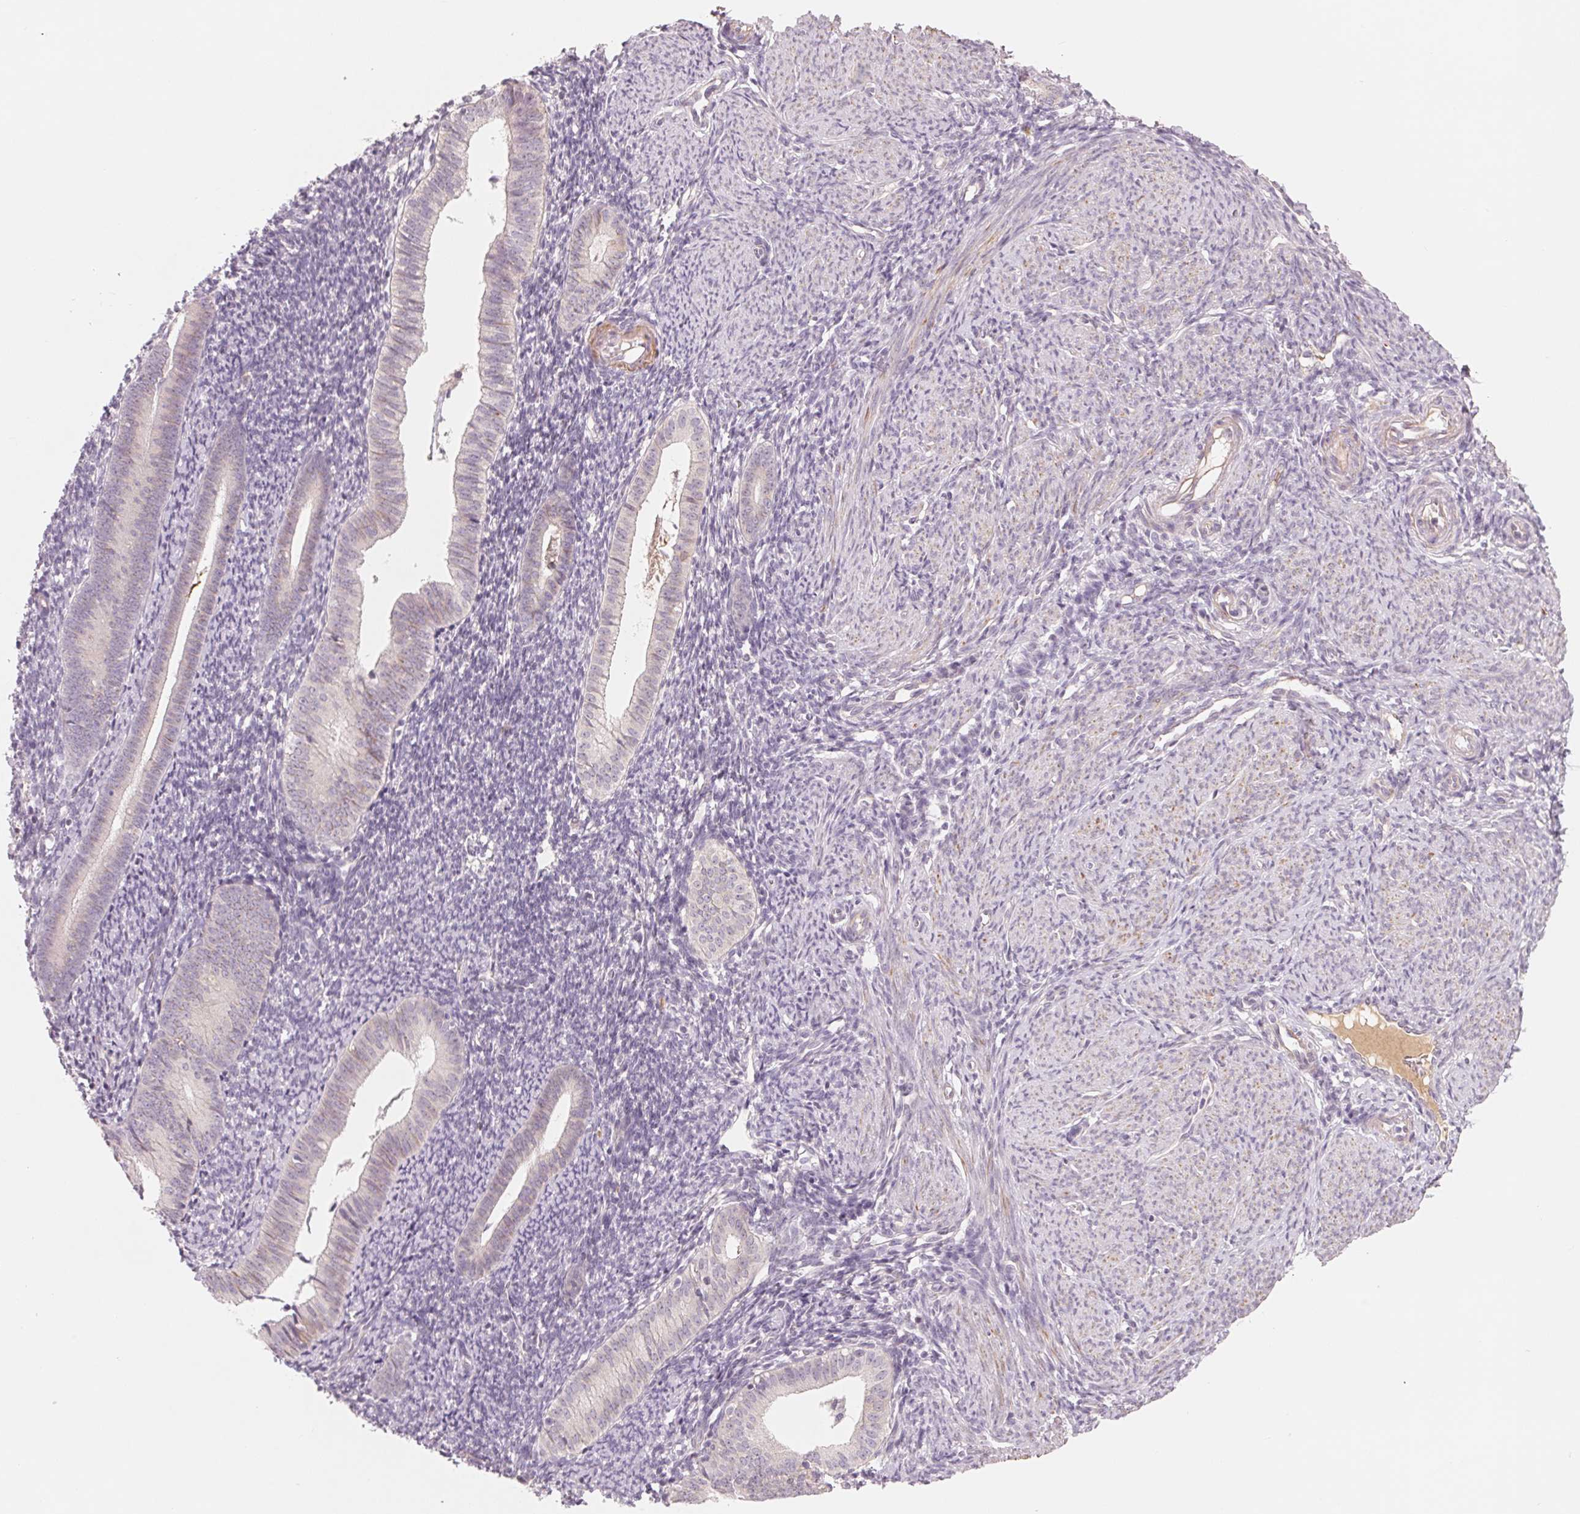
{"staining": {"intensity": "negative", "quantity": "none", "location": "none"}, "tissue": "endometrium", "cell_type": "Cells in endometrial stroma", "image_type": "normal", "snomed": [{"axis": "morphology", "description": "Normal tissue, NOS"}, {"axis": "topography", "description": "Endometrium"}], "caption": "Immunohistochemistry micrograph of unremarkable human endometrium stained for a protein (brown), which shows no expression in cells in endometrial stroma.", "gene": "CFHR2", "patient": {"sex": "female", "age": 39}}